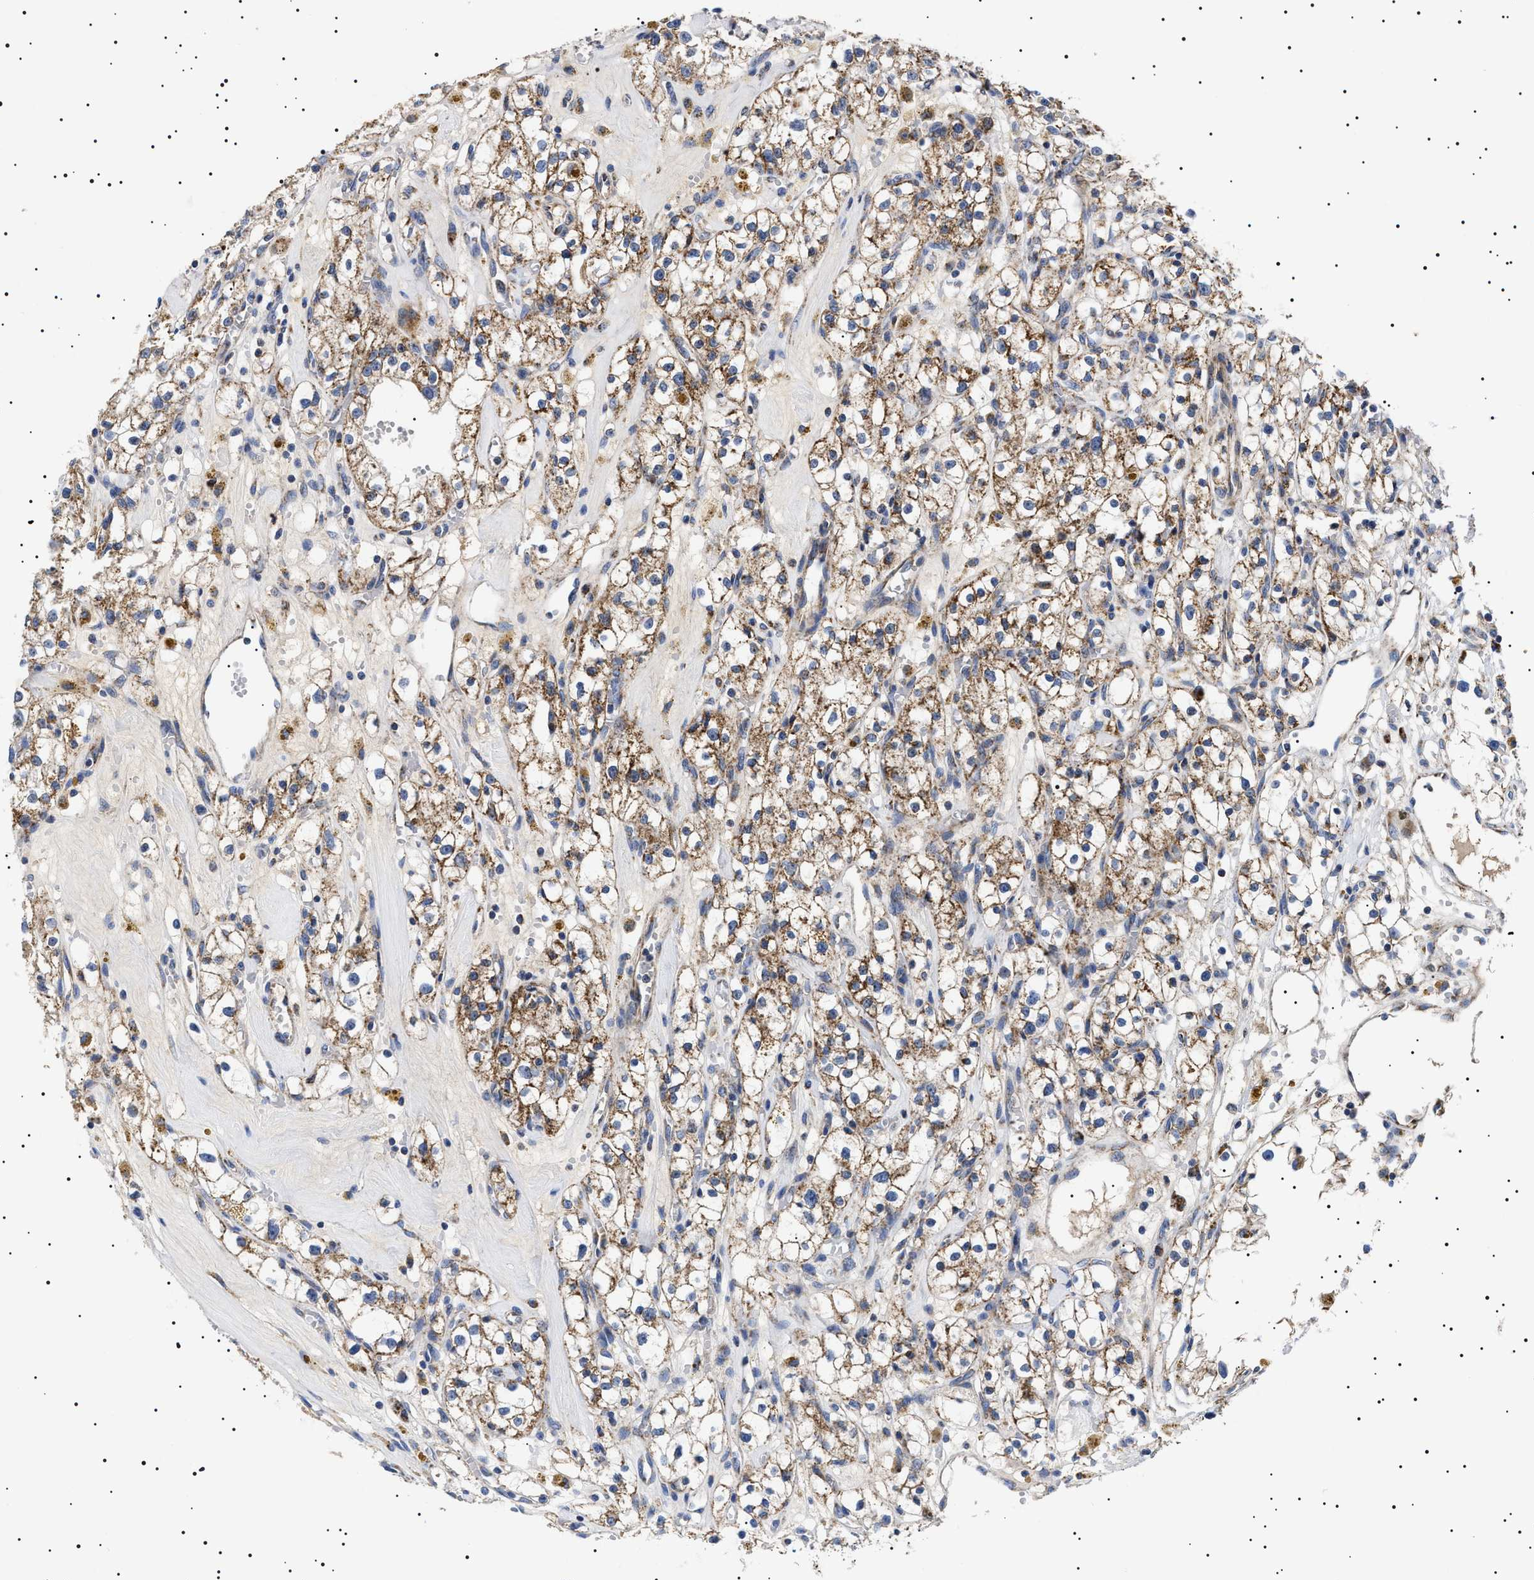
{"staining": {"intensity": "moderate", "quantity": ">75%", "location": "cytoplasmic/membranous"}, "tissue": "renal cancer", "cell_type": "Tumor cells", "image_type": "cancer", "snomed": [{"axis": "morphology", "description": "Adenocarcinoma, NOS"}, {"axis": "topography", "description": "Kidney"}], "caption": "A photomicrograph of human renal cancer stained for a protein demonstrates moderate cytoplasmic/membranous brown staining in tumor cells.", "gene": "CHRDL2", "patient": {"sex": "male", "age": 56}}